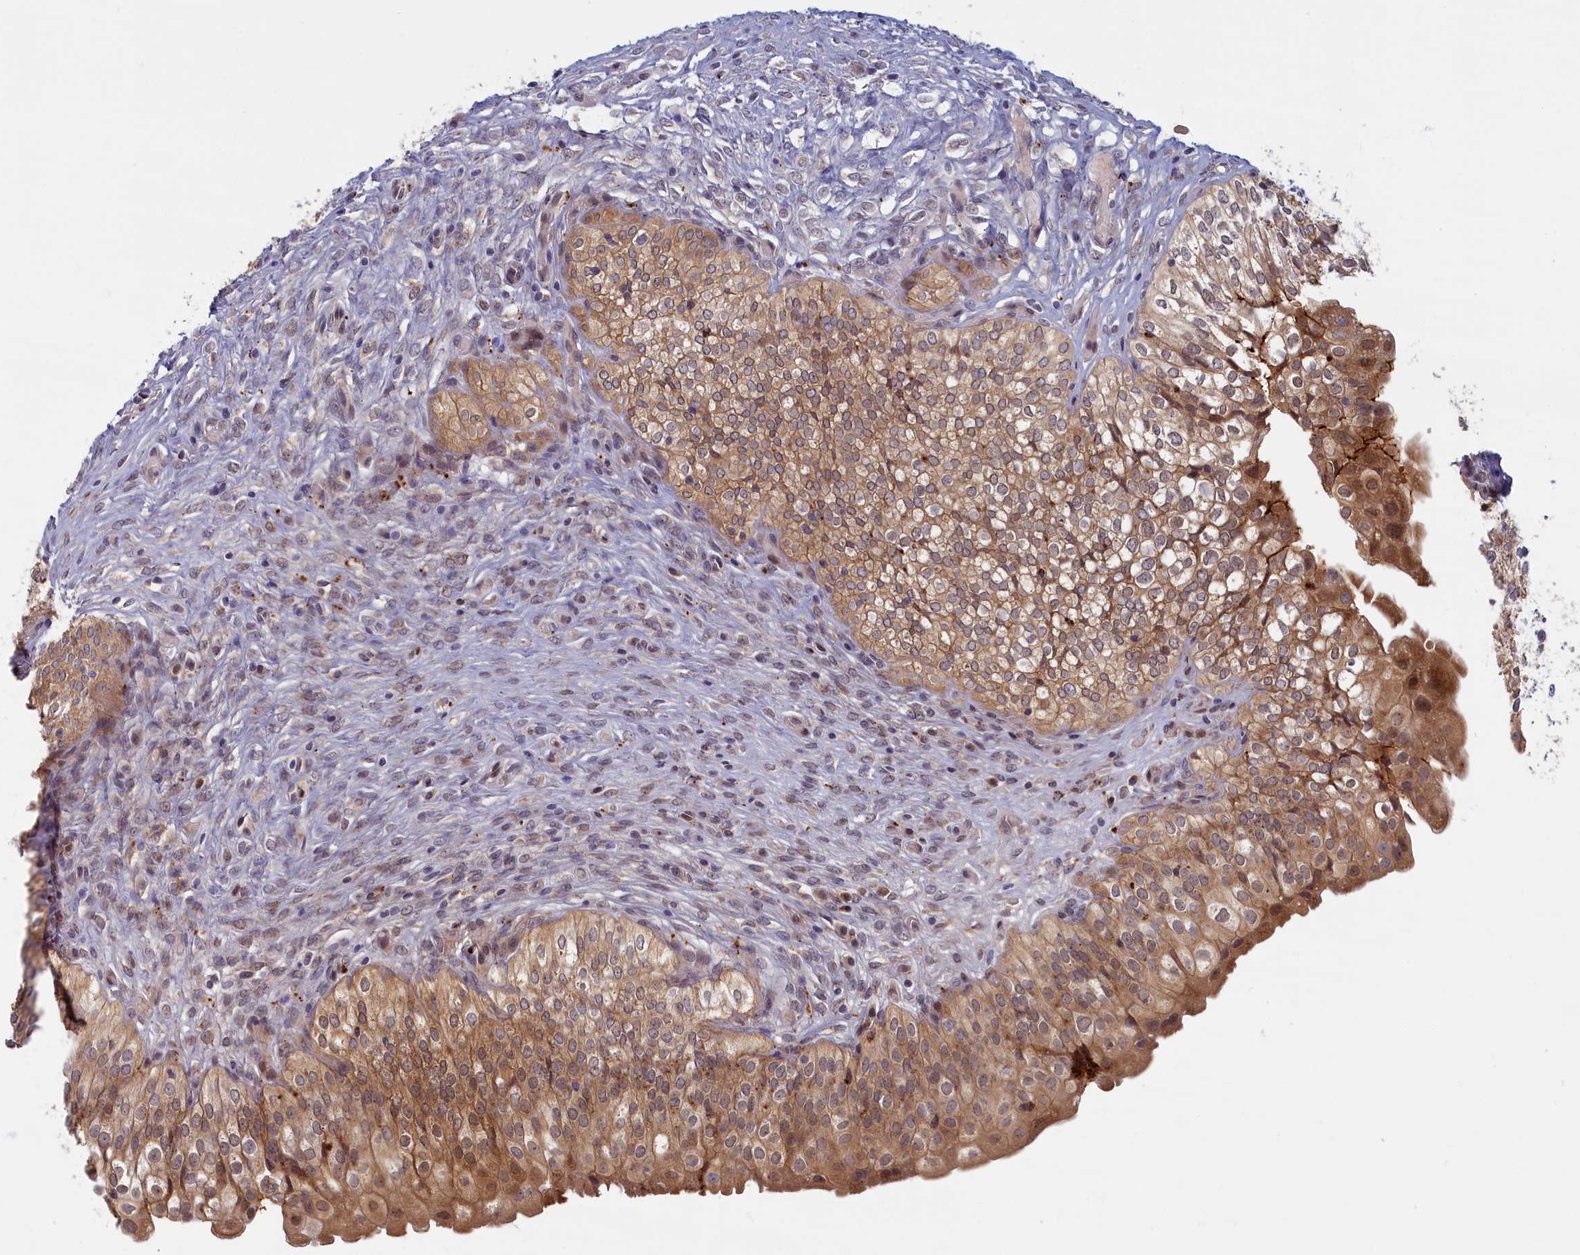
{"staining": {"intensity": "moderate", "quantity": ">75%", "location": "cytoplasmic/membranous,nuclear"}, "tissue": "urinary bladder", "cell_type": "Urothelial cells", "image_type": "normal", "snomed": [{"axis": "morphology", "description": "Normal tissue, NOS"}, {"axis": "topography", "description": "Urinary bladder"}], "caption": "A photomicrograph of human urinary bladder stained for a protein exhibits moderate cytoplasmic/membranous,nuclear brown staining in urothelial cells. Nuclei are stained in blue.", "gene": "FCSK", "patient": {"sex": "male", "age": 55}}